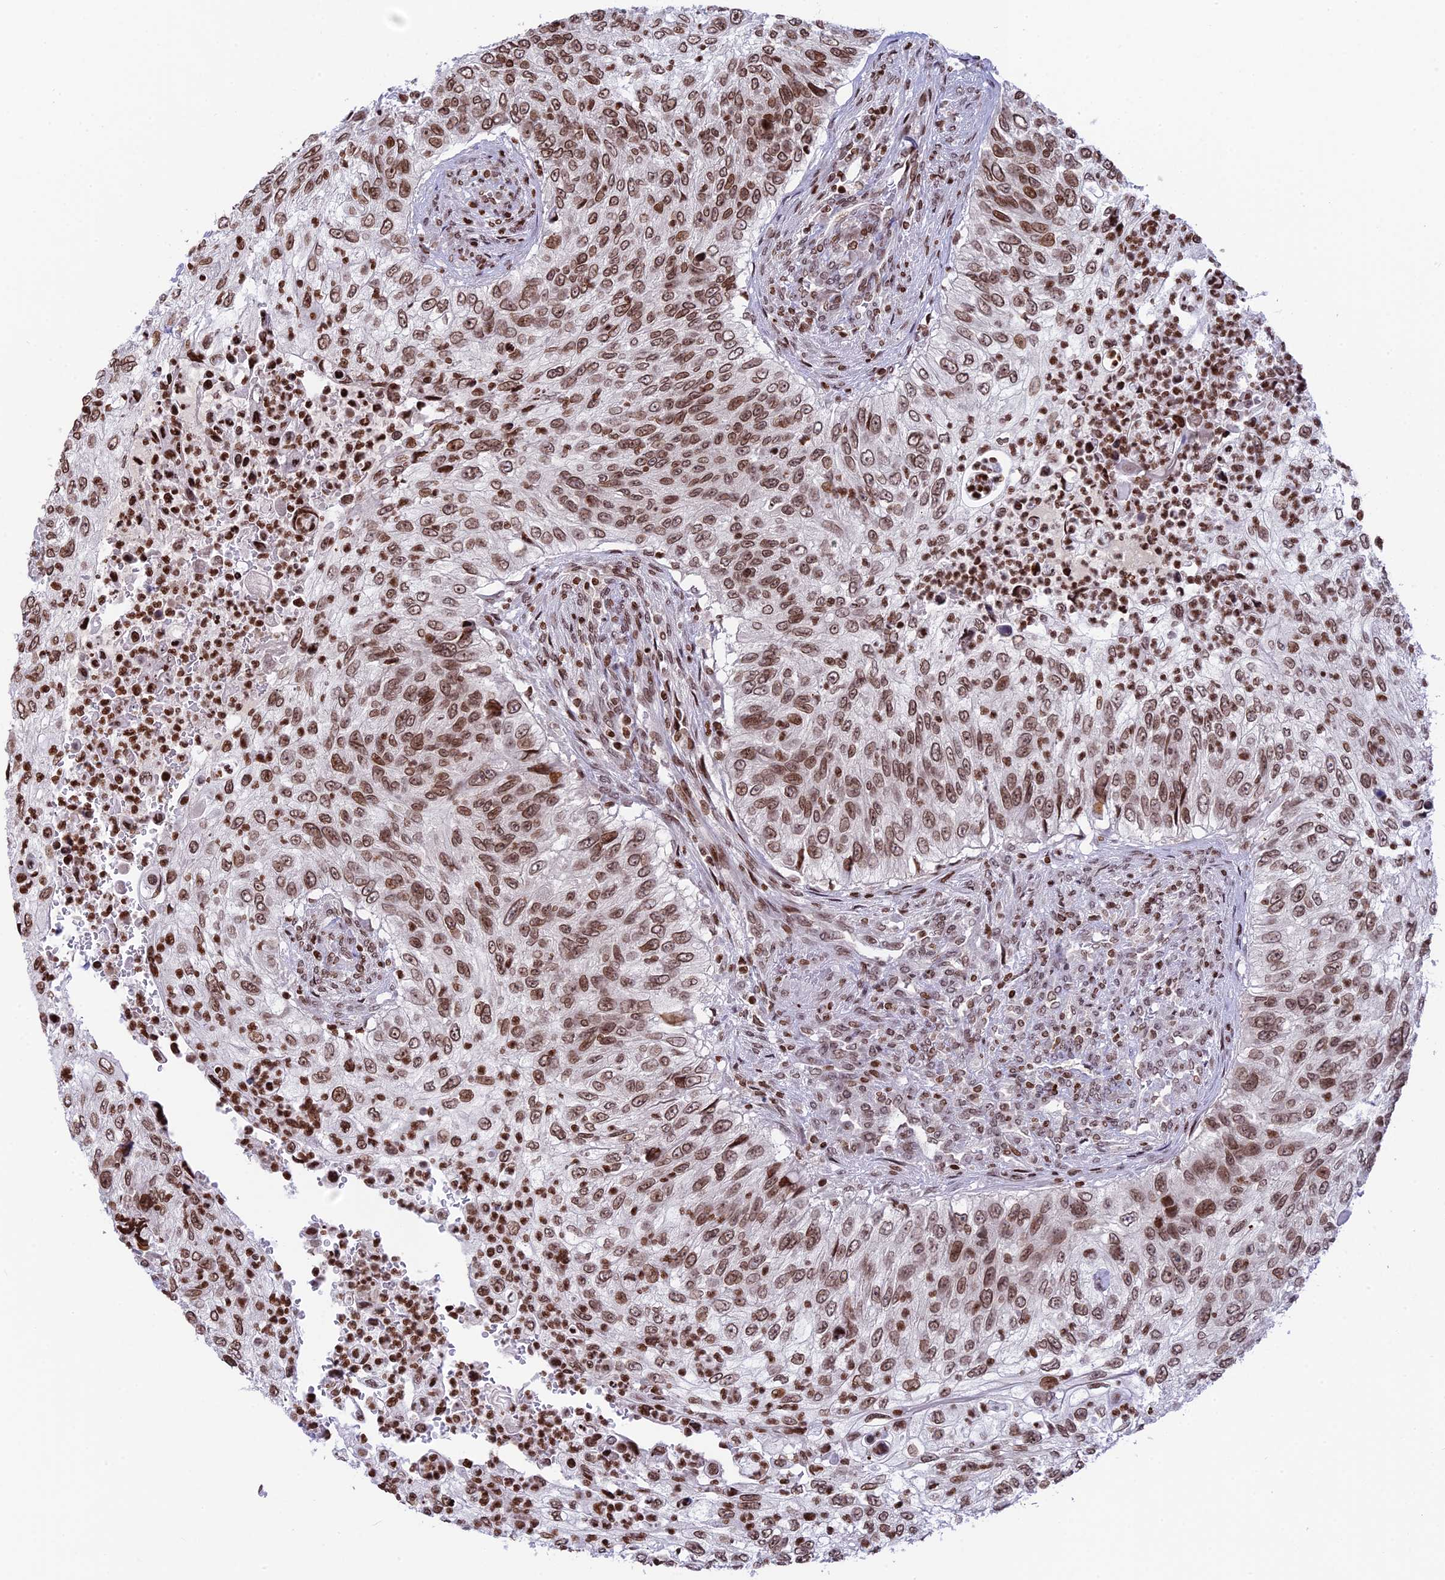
{"staining": {"intensity": "moderate", "quantity": ">75%", "location": "nuclear"}, "tissue": "urothelial cancer", "cell_type": "Tumor cells", "image_type": "cancer", "snomed": [{"axis": "morphology", "description": "Urothelial carcinoma, High grade"}, {"axis": "topography", "description": "Urinary bladder"}], "caption": "DAB immunohistochemical staining of human high-grade urothelial carcinoma reveals moderate nuclear protein staining in approximately >75% of tumor cells.", "gene": "TET2", "patient": {"sex": "female", "age": 60}}